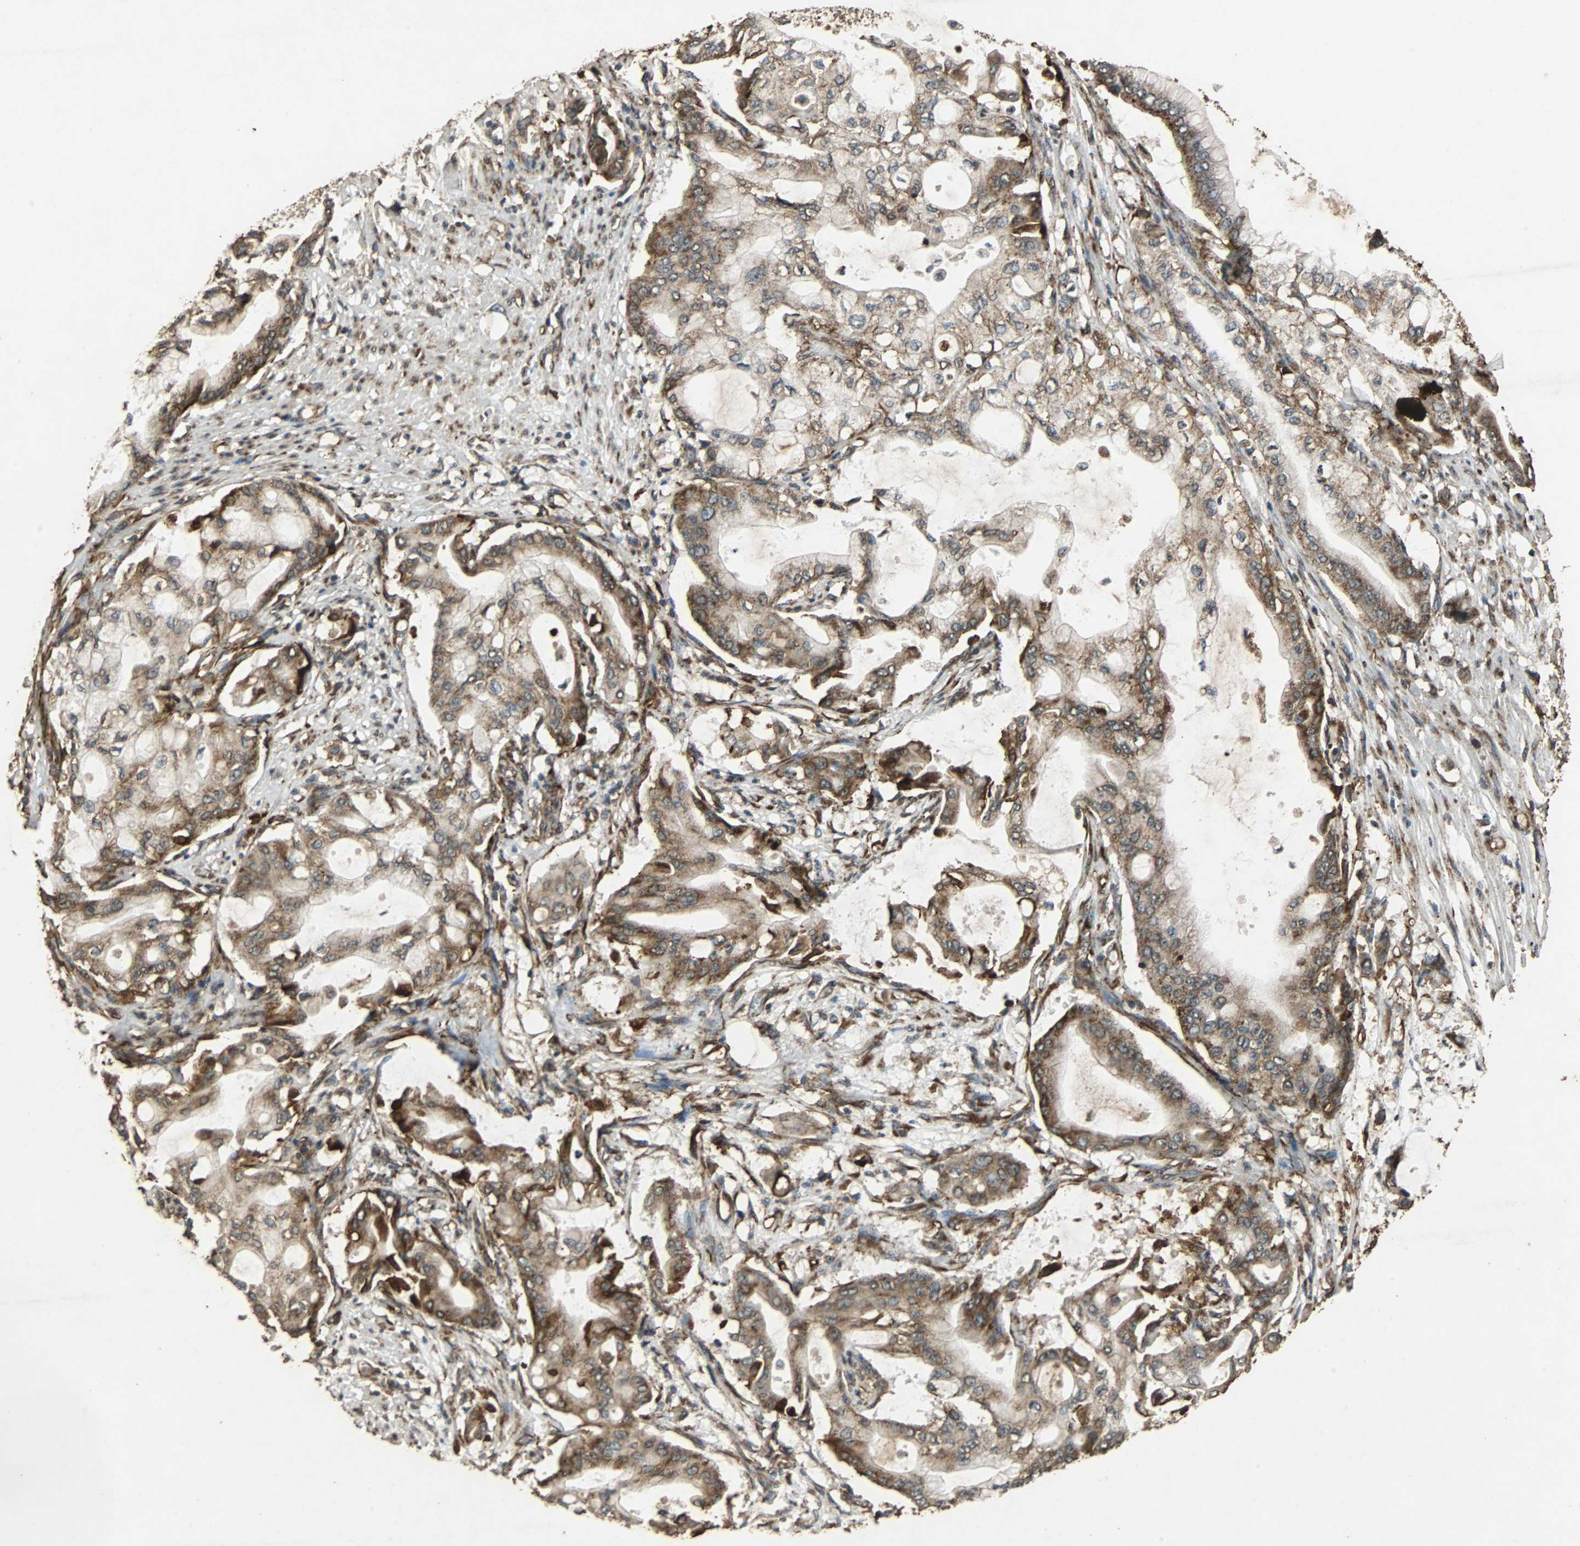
{"staining": {"intensity": "moderate", "quantity": ">75%", "location": "cytoplasmic/membranous"}, "tissue": "pancreatic cancer", "cell_type": "Tumor cells", "image_type": "cancer", "snomed": [{"axis": "morphology", "description": "Adenocarcinoma, NOS"}, {"axis": "morphology", "description": "Adenocarcinoma, metastatic, NOS"}, {"axis": "topography", "description": "Lymph node"}, {"axis": "topography", "description": "Pancreas"}, {"axis": "topography", "description": "Duodenum"}], "caption": "Pancreatic metastatic adenocarcinoma stained with a brown dye reveals moderate cytoplasmic/membranous positive expression in about >75% of tumor cells.", "gene": "NAA10", "patient": {"sex": "female", "age": 64}}